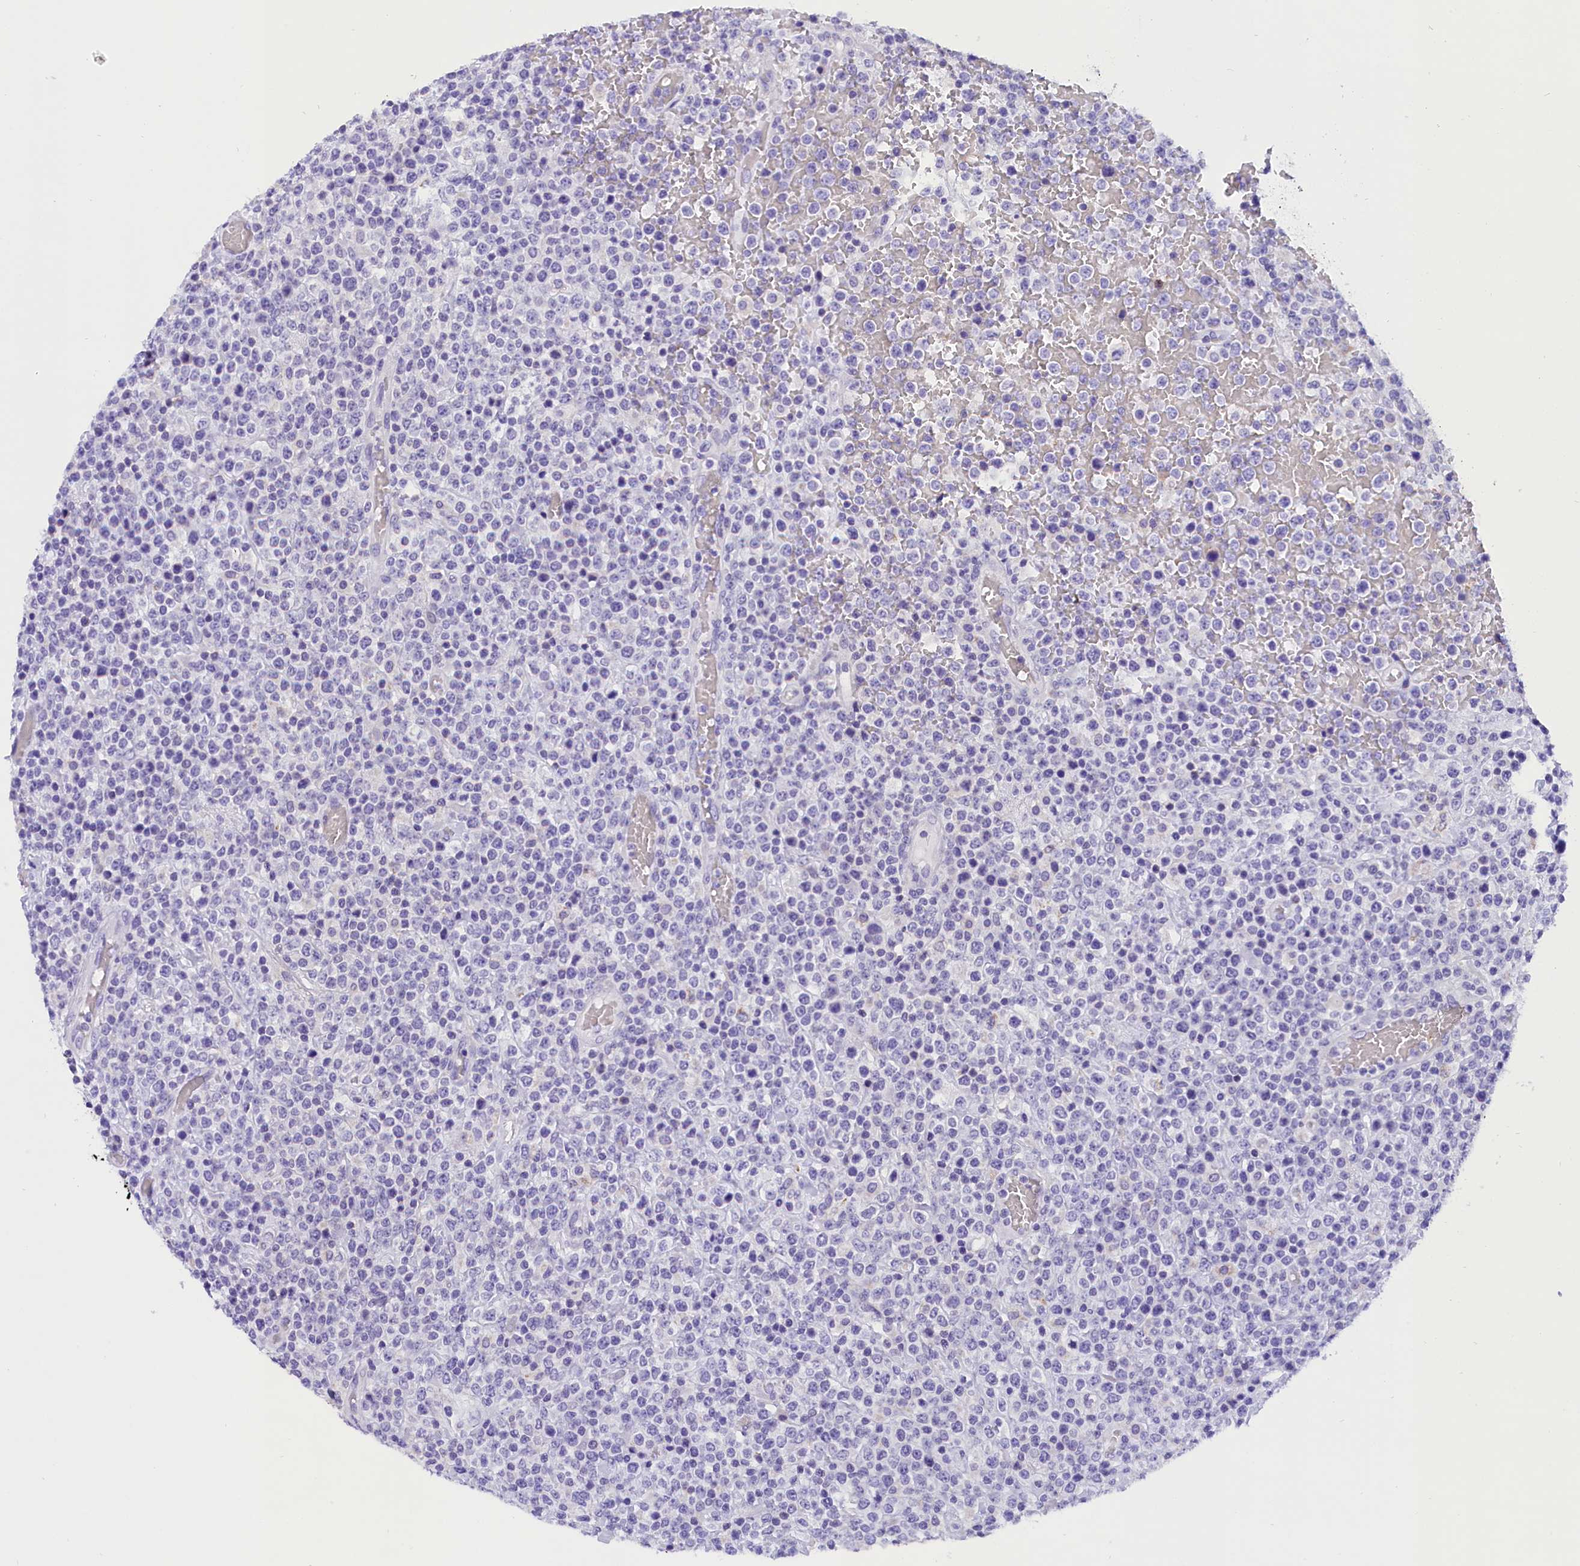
{"staining": {"intensity": "negative", "quantity": "none", "location": "none"}, "tissue": "lymphoma", "cell_type": "Tumor cells", "image_type": "cancer", "snomed": [{"axis": "morphology", "description": "Malignant lymphoma, non-Hodgkin's type, High grade"}, {"axis": "topography", "description": "Colon"}], "caption": "A histopathology image of malignant lymphoma, non-Hodgkin's type (high-grade) stained for a protein displays no brown staining in tumor cells.", "gene": "ABAT", "patient": {"sex": "female", "age": 53}}